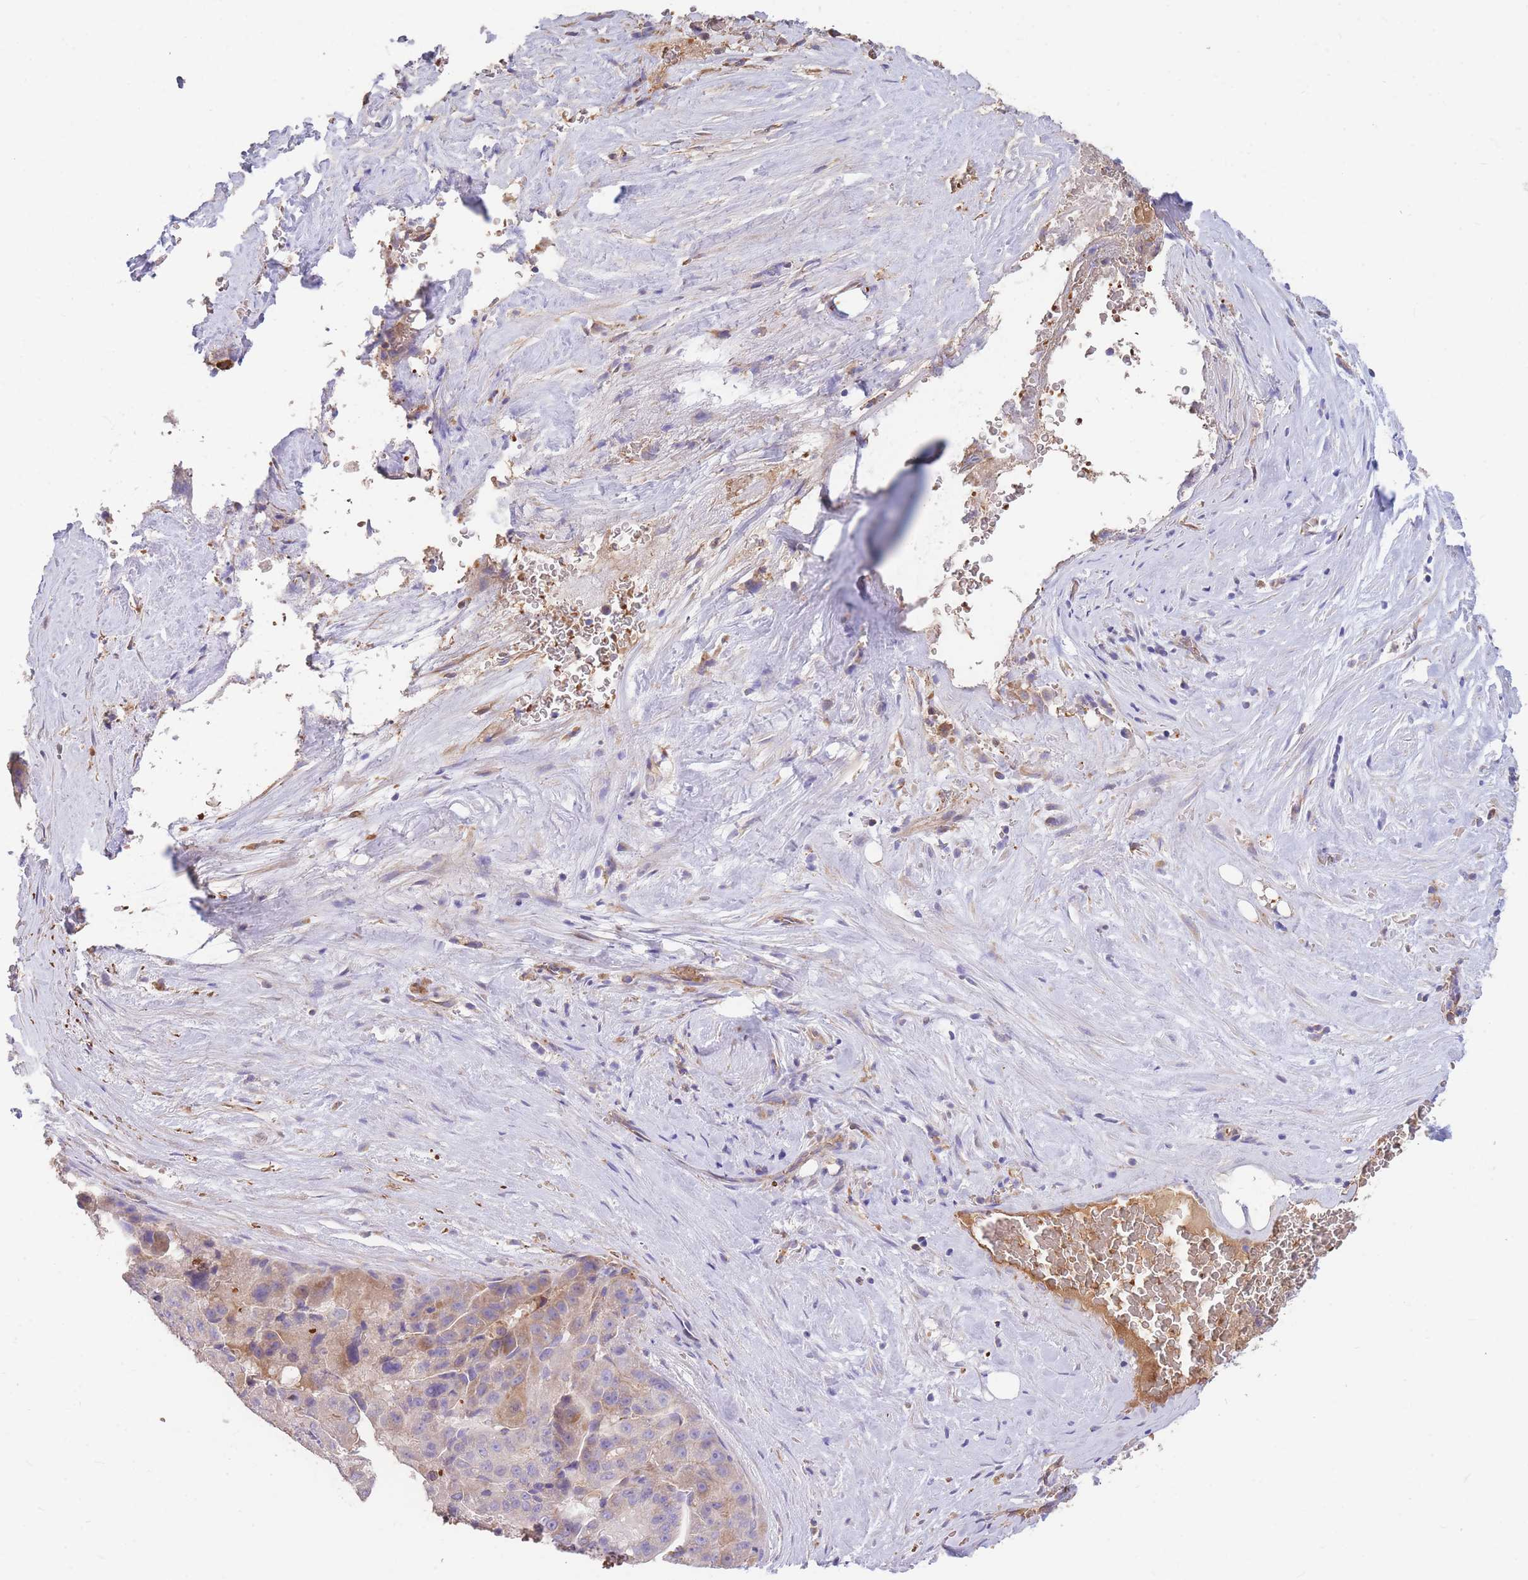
{"staining": {"intensity": "weak", "quantity": "25%-75%", "location": "cytoplasmic/membranous"}, "tissue": "liver cancer", "cell_type": "Tumor cells", "image_type": "cancer", "snomed": [{"axis": "morphology", "description": "Carcinoma, Hepatocellular, NOS"}, {"axis": "topography", "description": "Liver"}], "caption": "Protein staining of liver cancer tissue reveals weak cytoplasmic/membranous expression in approximately 25%-75% of tumor cells.", "gene": "ANKRD53", "patient": {"sex": "male", "age": 76}}